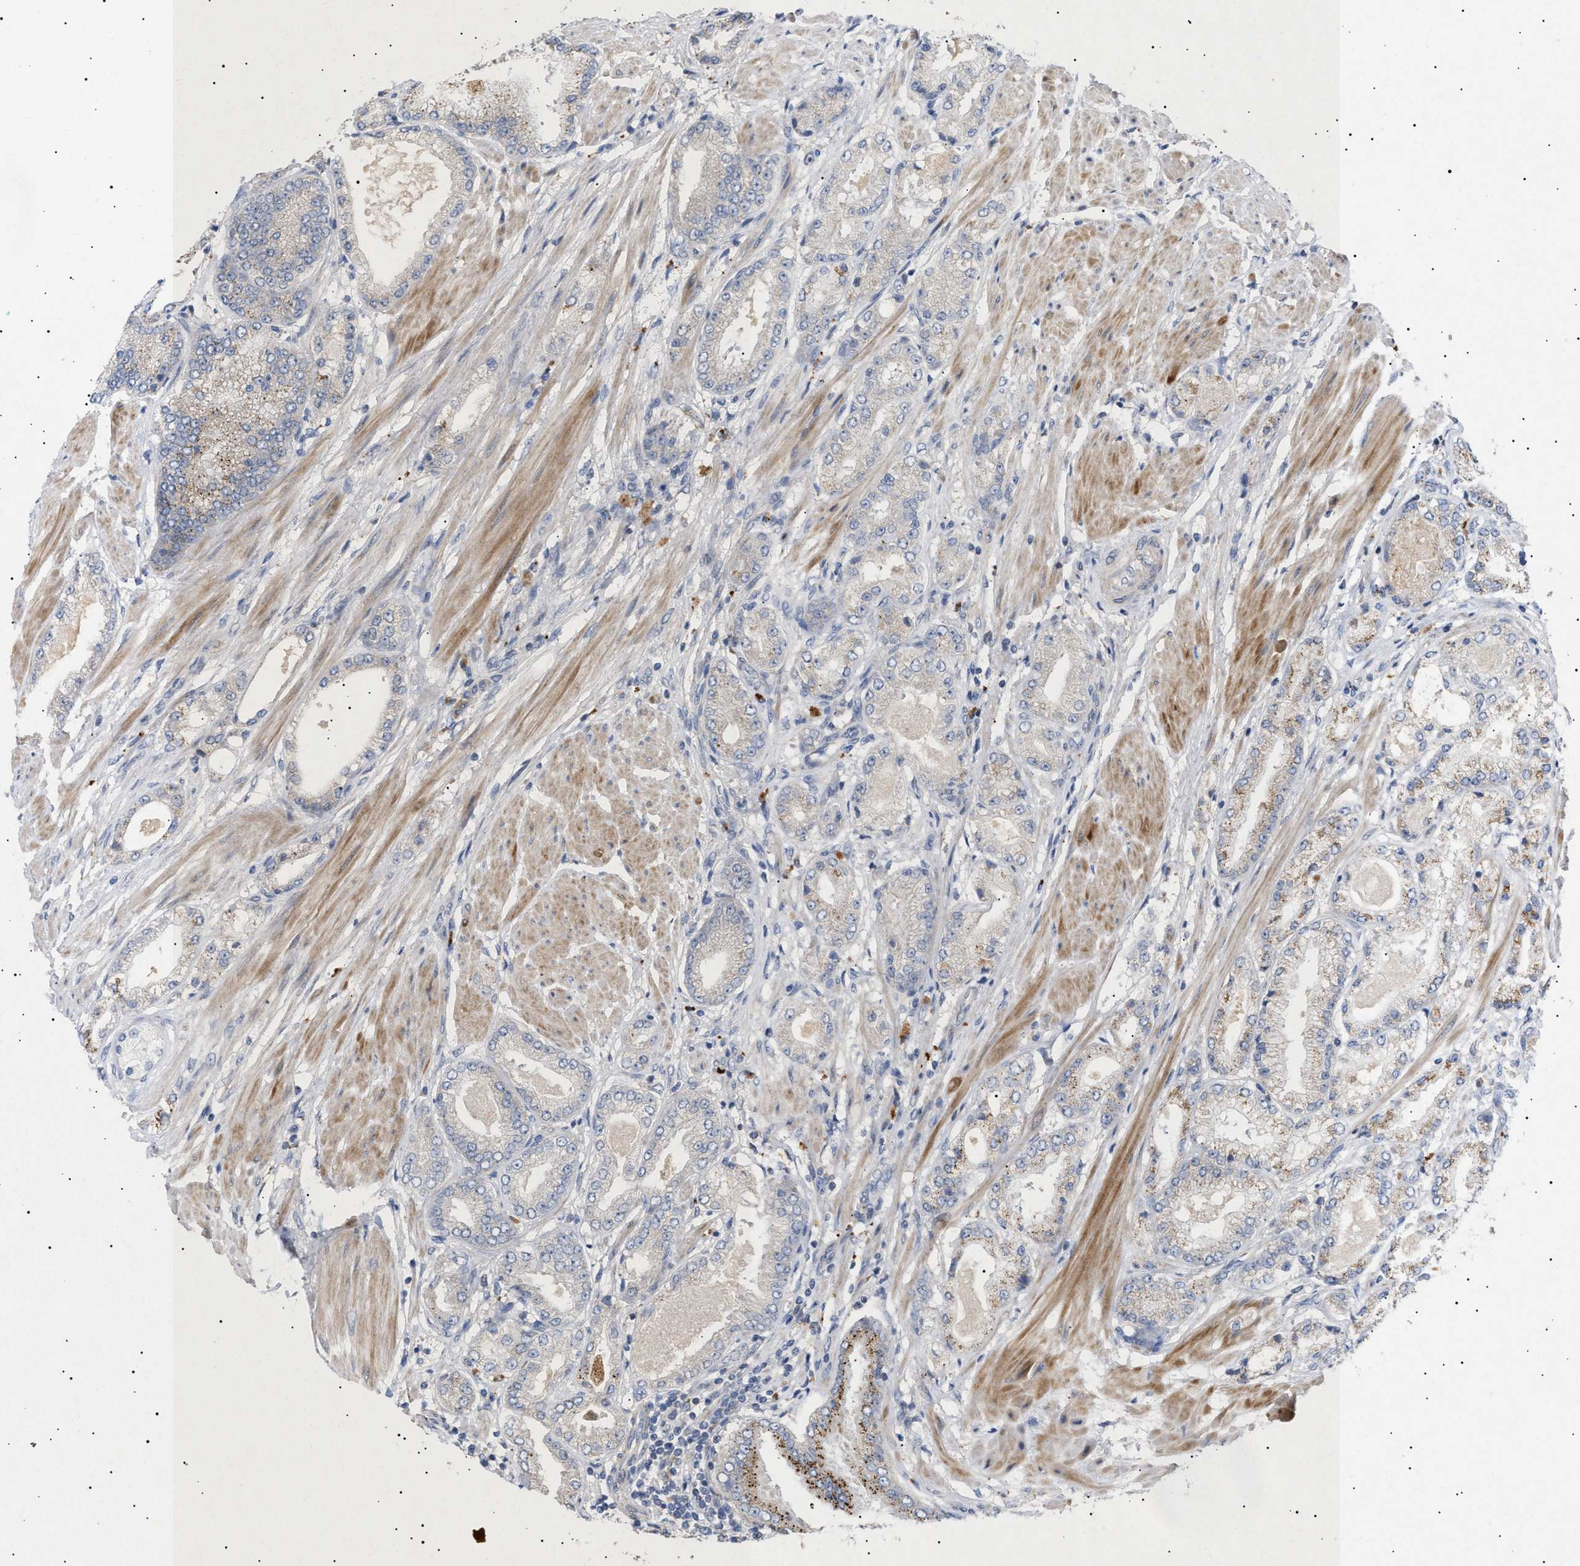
{"staining": {"intensity": "weak", "quantity": "<25%", "location": "cytoplasmic/membranous"}, "tissue": "prostate cancer", "cell_type": "Tumor cells", "image_type": "cancer", "snomed": [{"axis": "morphology", "description": "Adenocarcinoma, High grade"}, {"axis": "topography", "description": "Prostate"}], "caption": "The histopathology image reveals no significant expression in tumor cells of prostate adenocarcinoma (high-grade).", "gene": "SIRT5", "patient": {"sex": "male", "age": 50}}